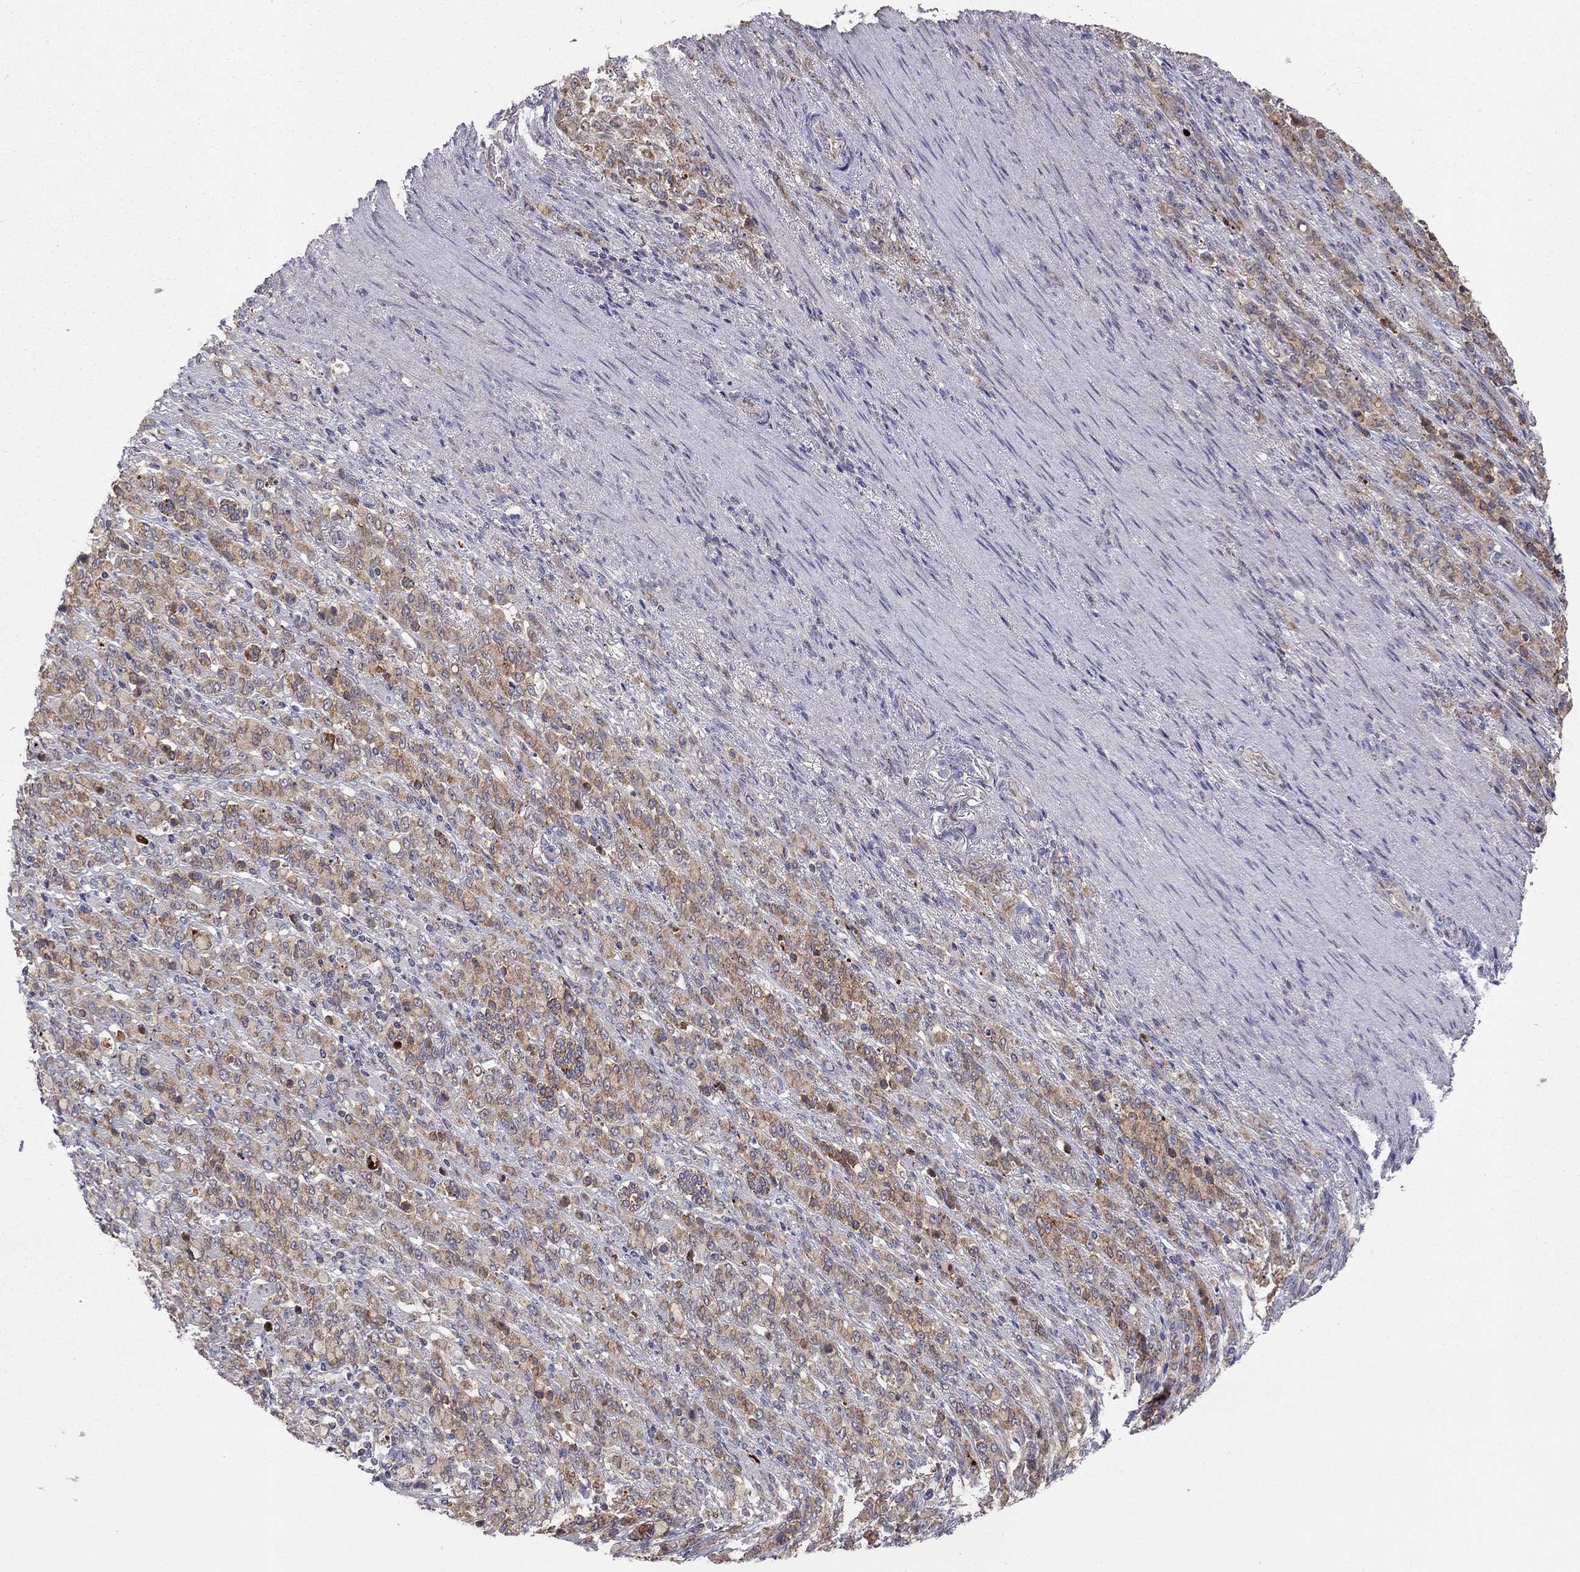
{"staining": {"intensity": "moderate", "quantity": ">75%", "location": "cytoplasmic/membranous"}, "tissue": "stomach cancer", "cell_type": "Tumor cells", "image_type": "cancer", "snomed": [{"axis": "morphology", "description": "Normal tissue, NOS"}, {"axis": "morphology", "description": "Adenocarcinoma, NOS"}, {"axis": "topography", "description": "Stomach"}], "caption": "Immunohistochemistry photomicrograph of human stomach adenocarcinoma stained for a protein (brown), which shows medium levels of moderate cytoplasmic/membranous staining in about >75% of tumor cells.", "gene": "CRACDL", "patient": {"sex": "female", "age": 79}}